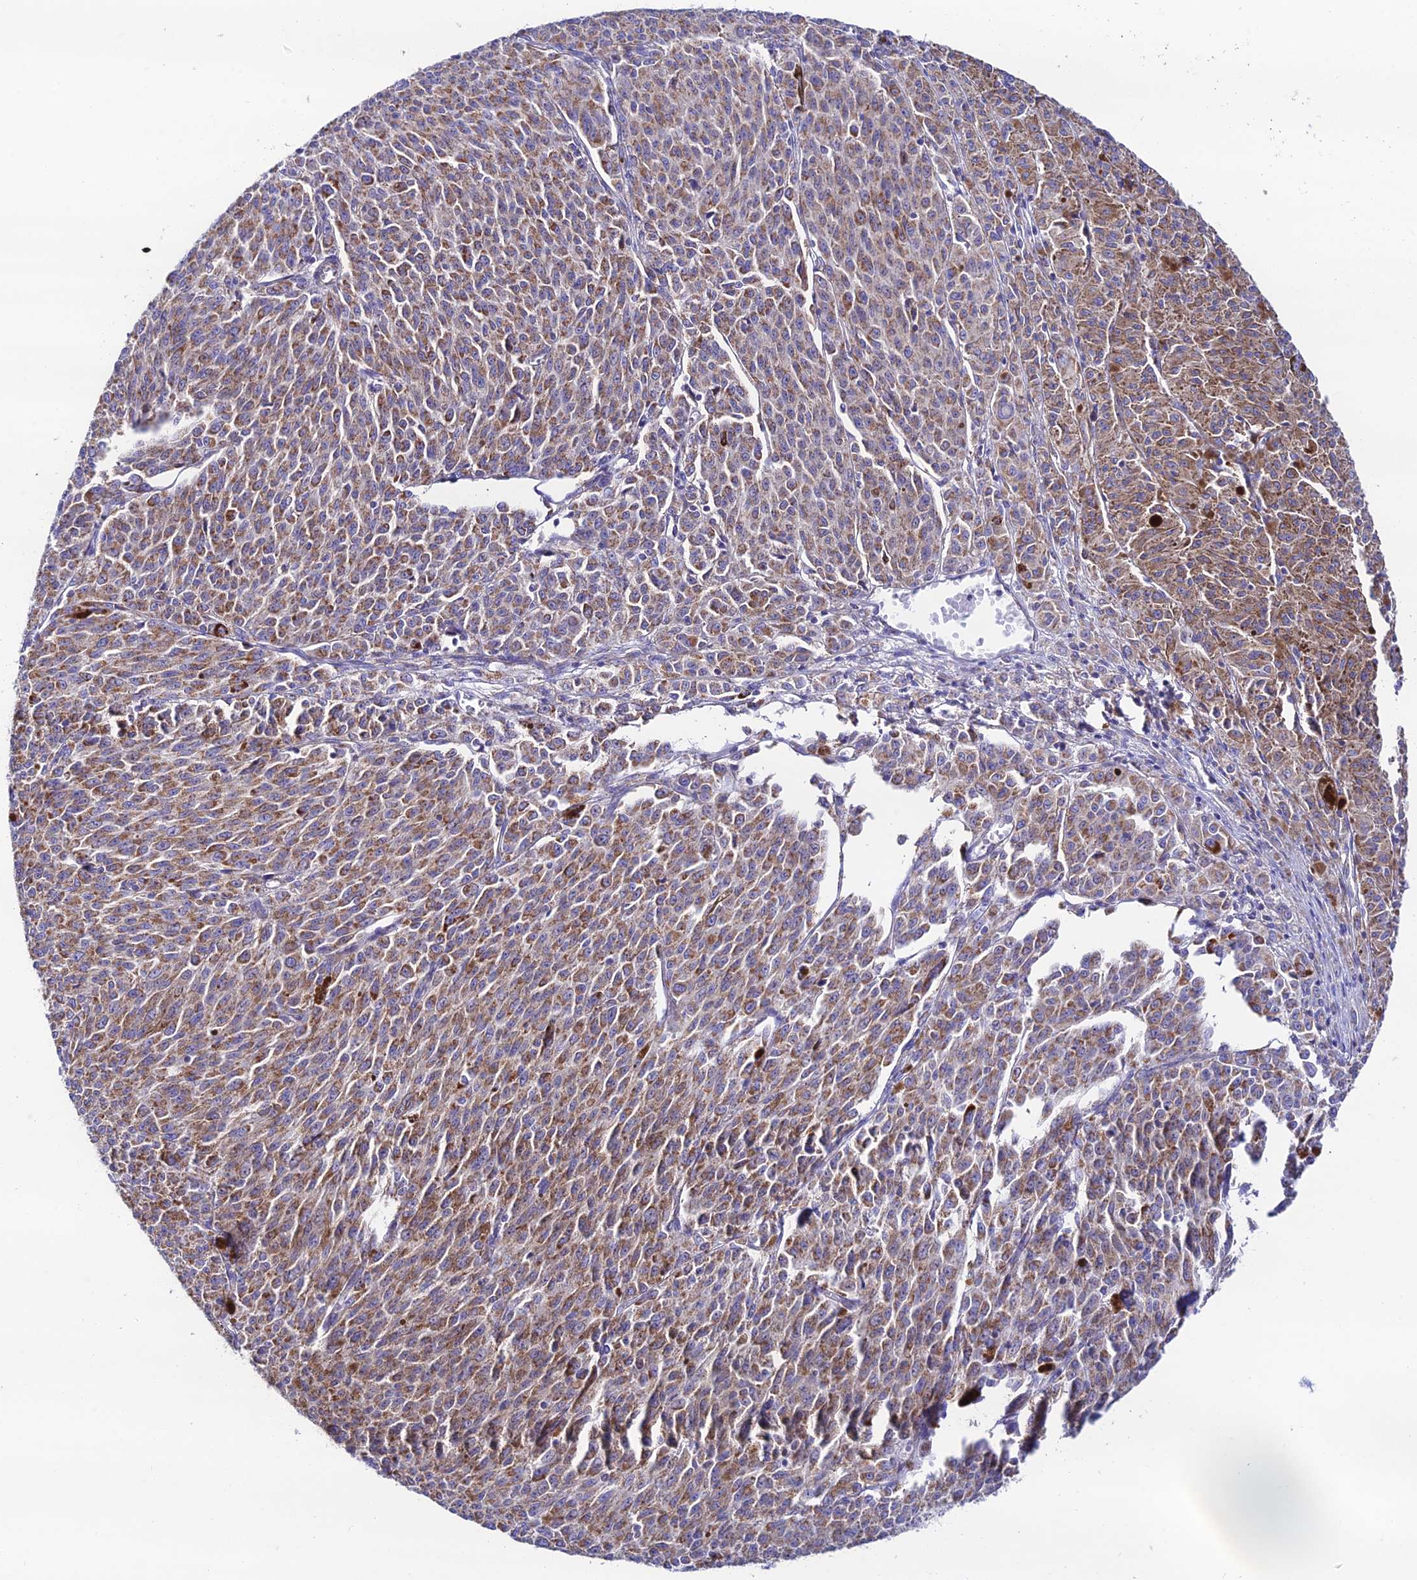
{"staining": {"intensity": "moderate", "quantity": ">75%", "location": "cytoplasmic/membranous"}, "tissue": "melanoma", "cell_type": "Tumor cells", "image_type": "cancer", "snomed": [{"axis": "morphology", "description": "Malignant melanoma, NOS"}, {"axis": "topography", "description": "Skin"}], "caption": "Brown immunohistochemical staining in melanoma shows moderate cytoplasmic/membranous positivity in about >75% of tumor cells.", "gene": "HSDL2", "patient": {"sex": "female", "age": 52}}